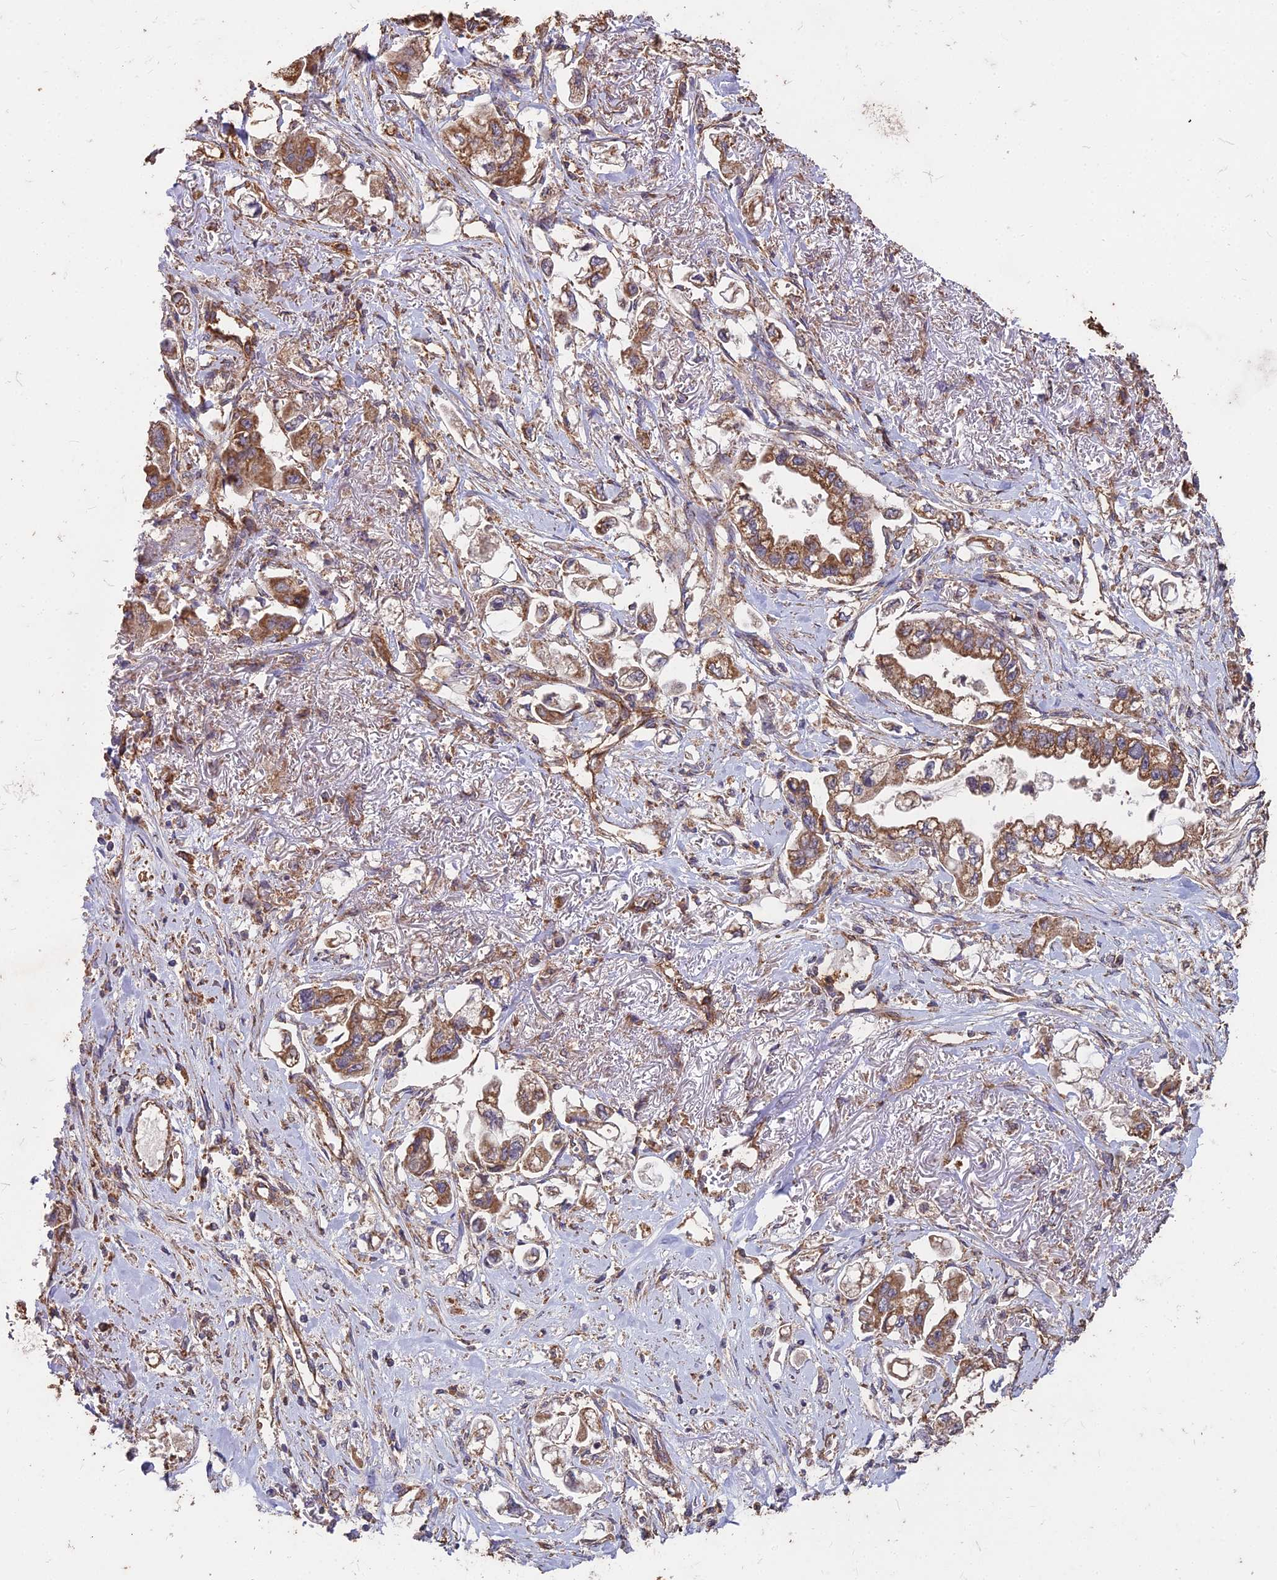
{"staining": {"intensity": "strong", "quantity": ">75%", "location": "cytoplasmic/membranous"}, "tissue": "stomach cancer", "cell_type": "Tumor cells", "image_type": "cancer", "snomed": [{"axis": "morphology", "description": "Adenocarcinoma, NOS"}, {"axis": "topography", "description": "Stomach"}], "caption": "Human stomach cancer (adenocarcinoma) stained with a protein marker displays strong staining in tumor cells.", "gene": "CEMIP2", "patient": {"sex": "male", "age": 62}}